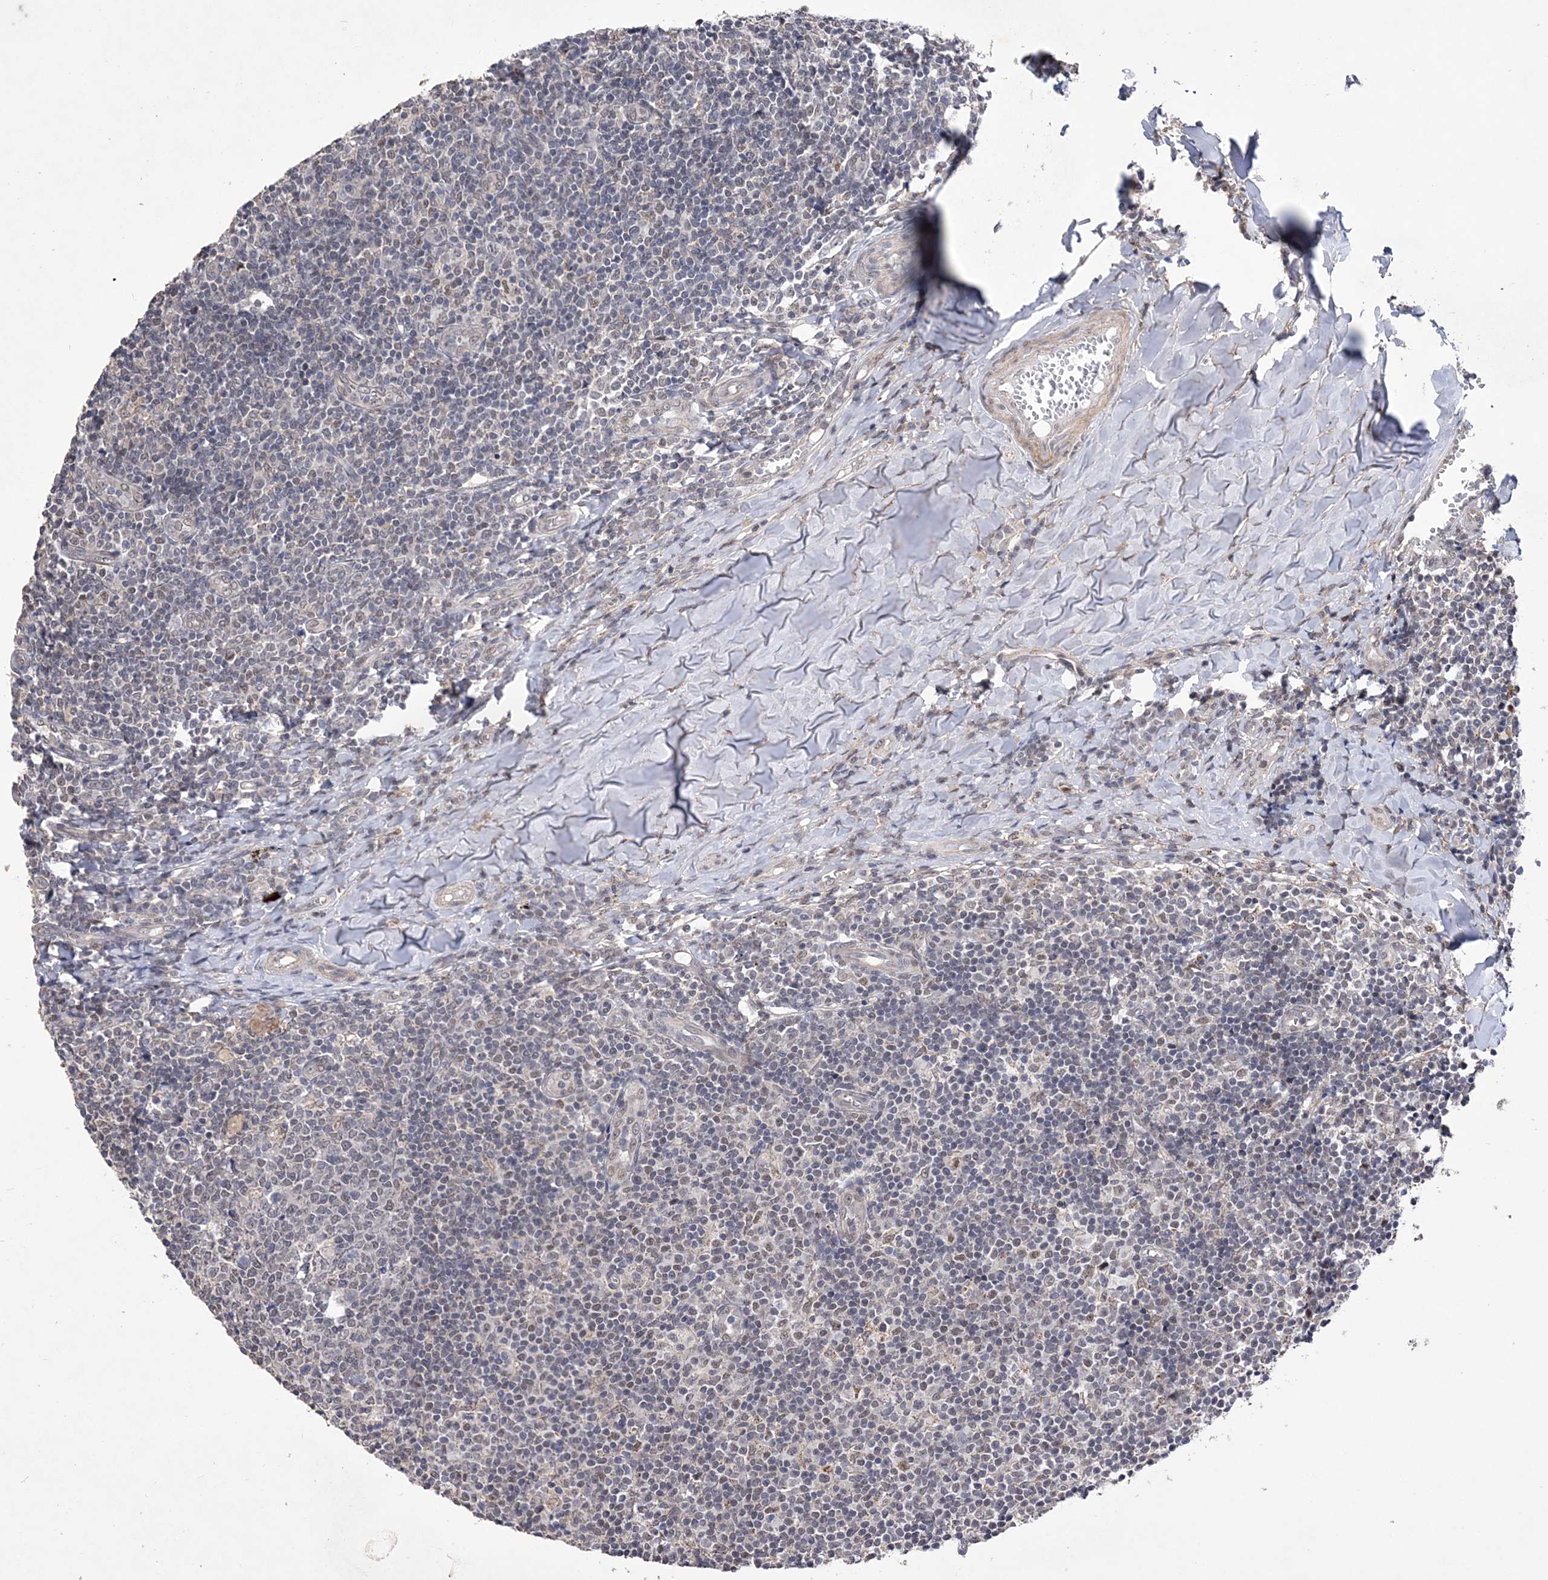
{"staining": {"intensity": "weak", "quantity": "<25%", "location": "nuclear"}, "tissue": "tonsil", "cell_type": "Germinal center cells", "image_type": "normal", "snomed": [{"axis": "morphology", "description": "Normal tissue, NOS"}, {"axis": "topography", "description": "Tonsil"}], "caption": "Immunohistochemistry (IHC) histopathology image of benign human tonsil stained for a protein (brown), which demonstrates no staining in germinal center cells.", "gene": "BOD1L1", "patient": {"sex": "female", "age": 19}}